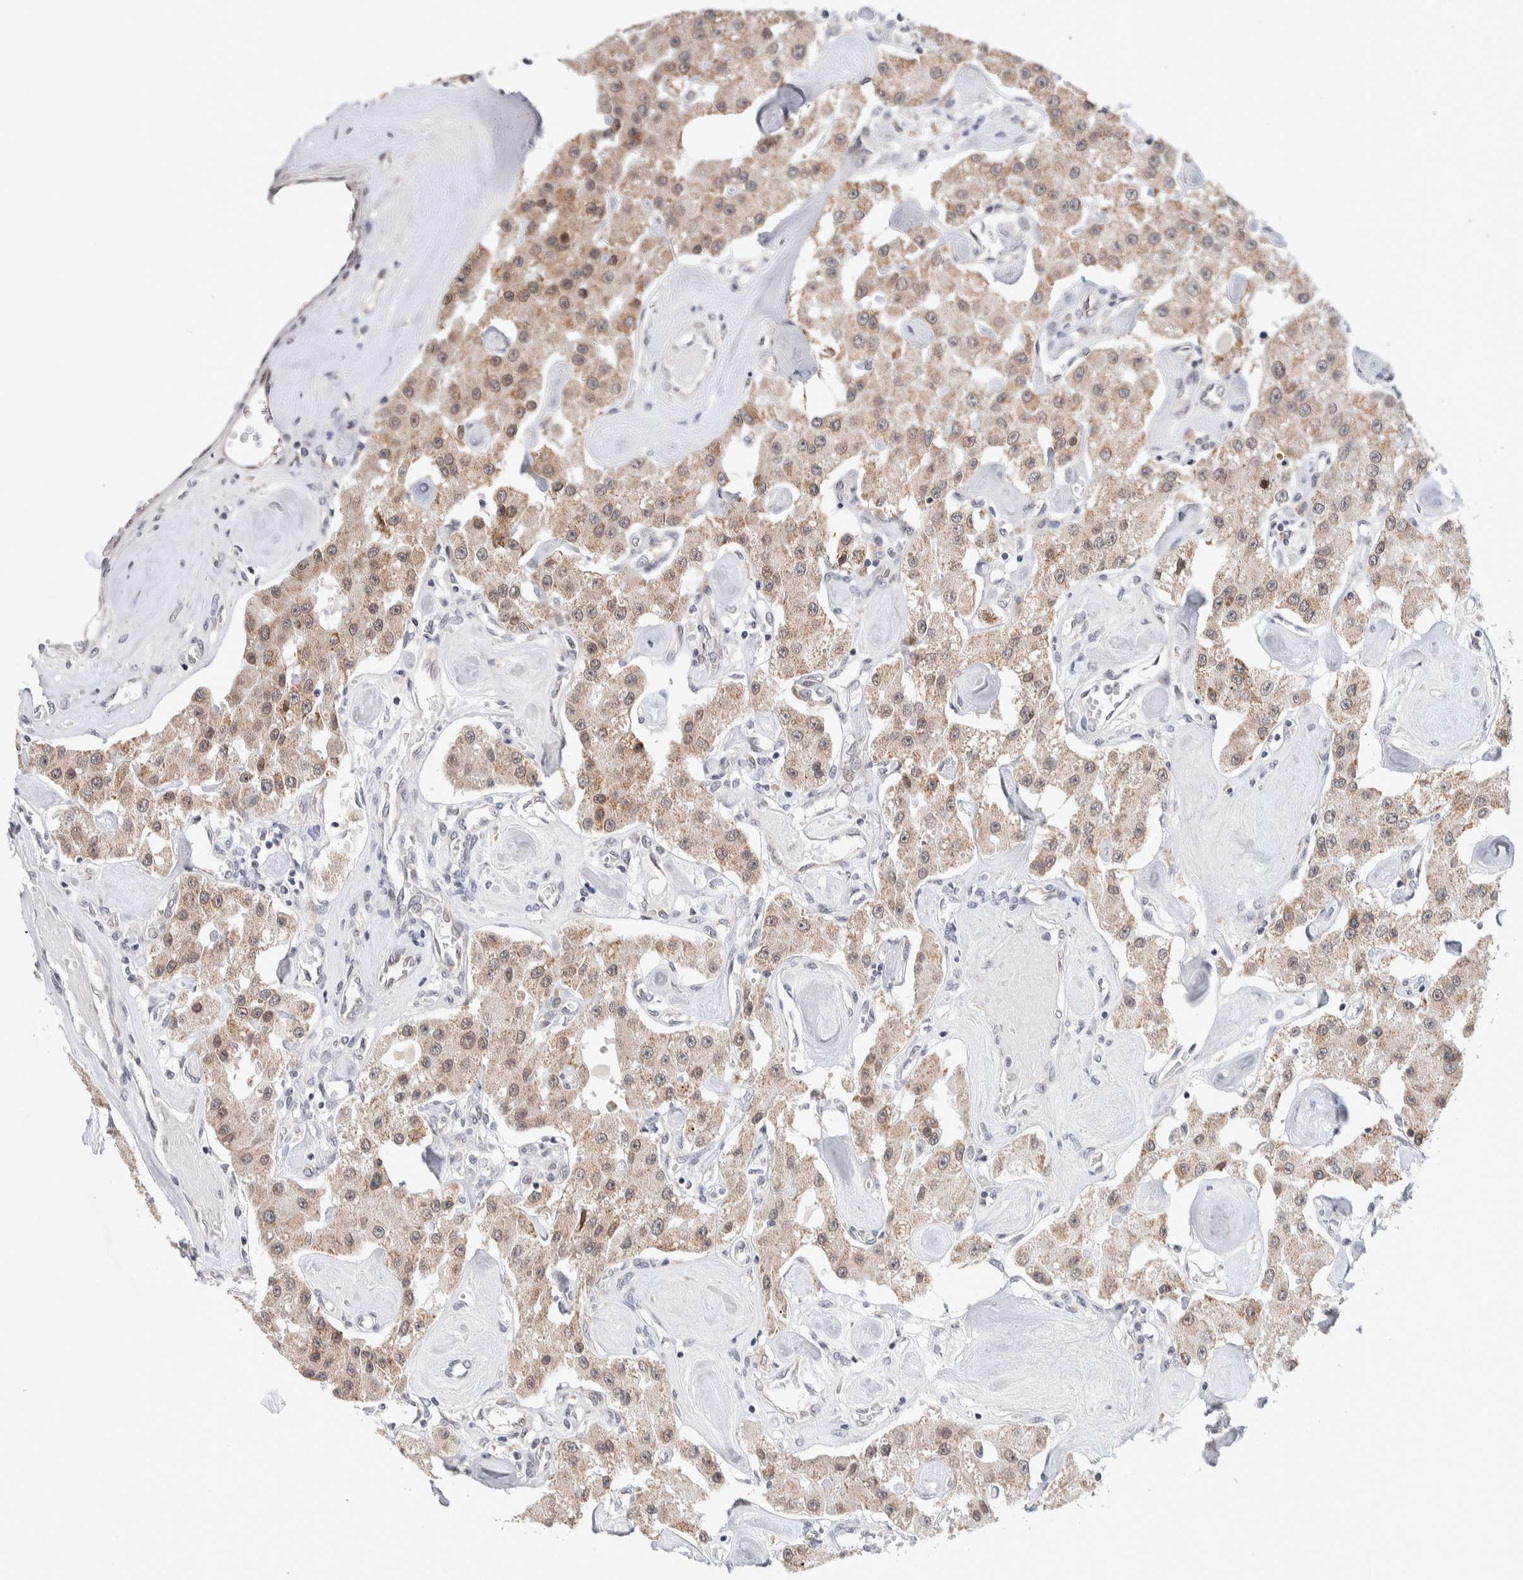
{"staining": {"intensity": "moderate", "quantity": ">75%", "location": "cytoplasmic/membranous"}, "tissue": "carcinoid", "cell_type": "Tumor cells", "image_type": "cancer", "snomed": [{"axis": "morphology", "description": "Carcinoid, malignant, NOS"}, {"axis": "topography", "description": "Pancreas"}], "caption": "Human carcinoid (malignant) stained for a protein (brown) shows moderate cytoplasmic/membranous positive positivity in approximately >75% of tumor cells.", "gene": "CRAT", "patient": {"sex": "male", "age": 41}}